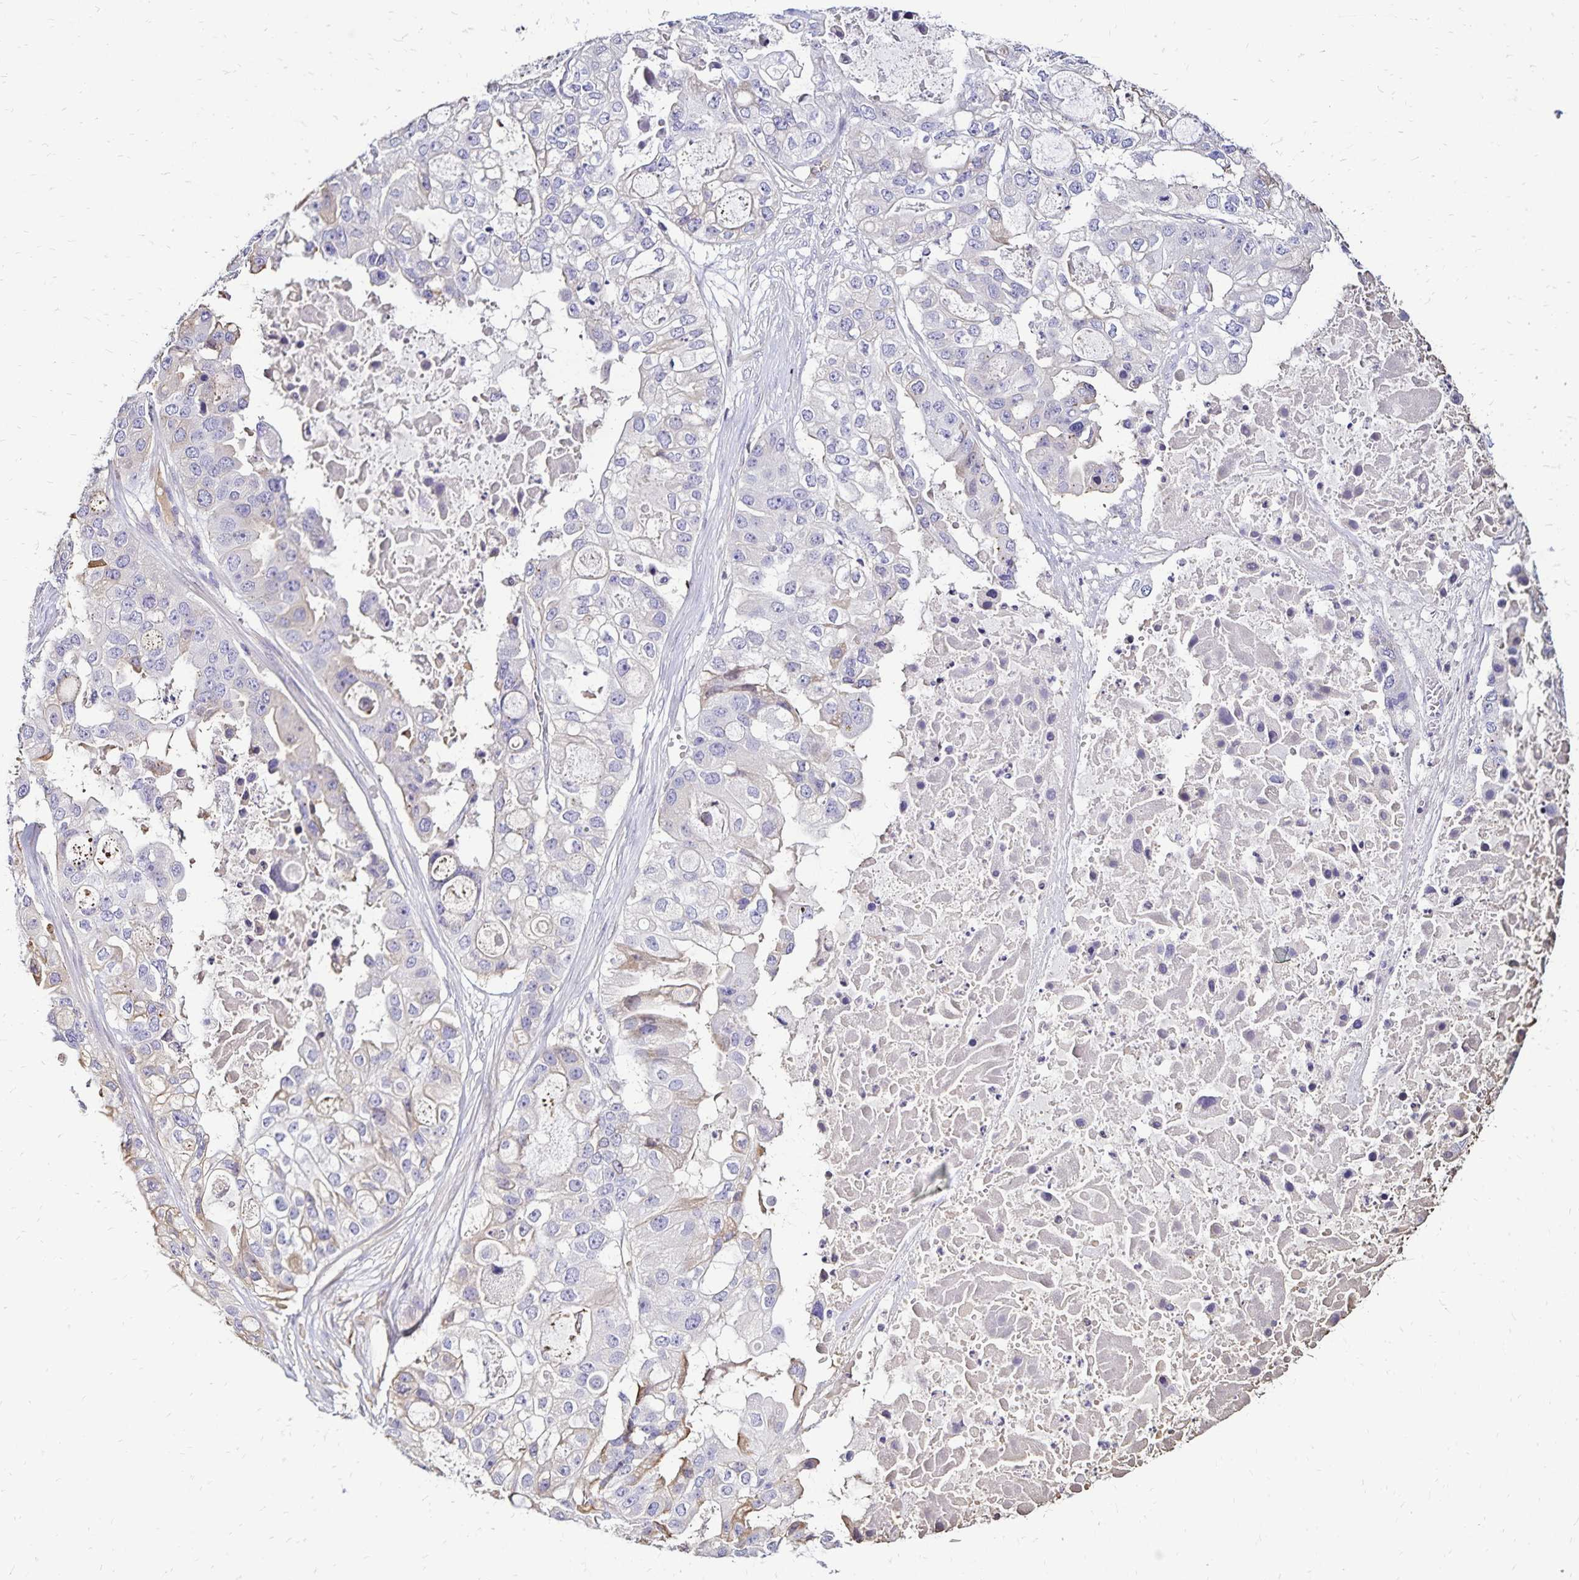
{"staining": {"intensity": "negative", "quantity": "none", "location": "none"}, "tissue": "ovarian cancer", "cell_type": "Tumor cells", "image_type": "cancer", "snomed": [{"axis": "morphology", "description": "Cystadenocarcinoma, serous, NOS"}, {"axis": "topography", "description": "Ovary"}], "caption": "Immunohistochemical staining of human ovarian cancer displays no significant positivity in tumor cells.", "gene": "KISS1", "patient": {"sex": "female", "age": 56}}